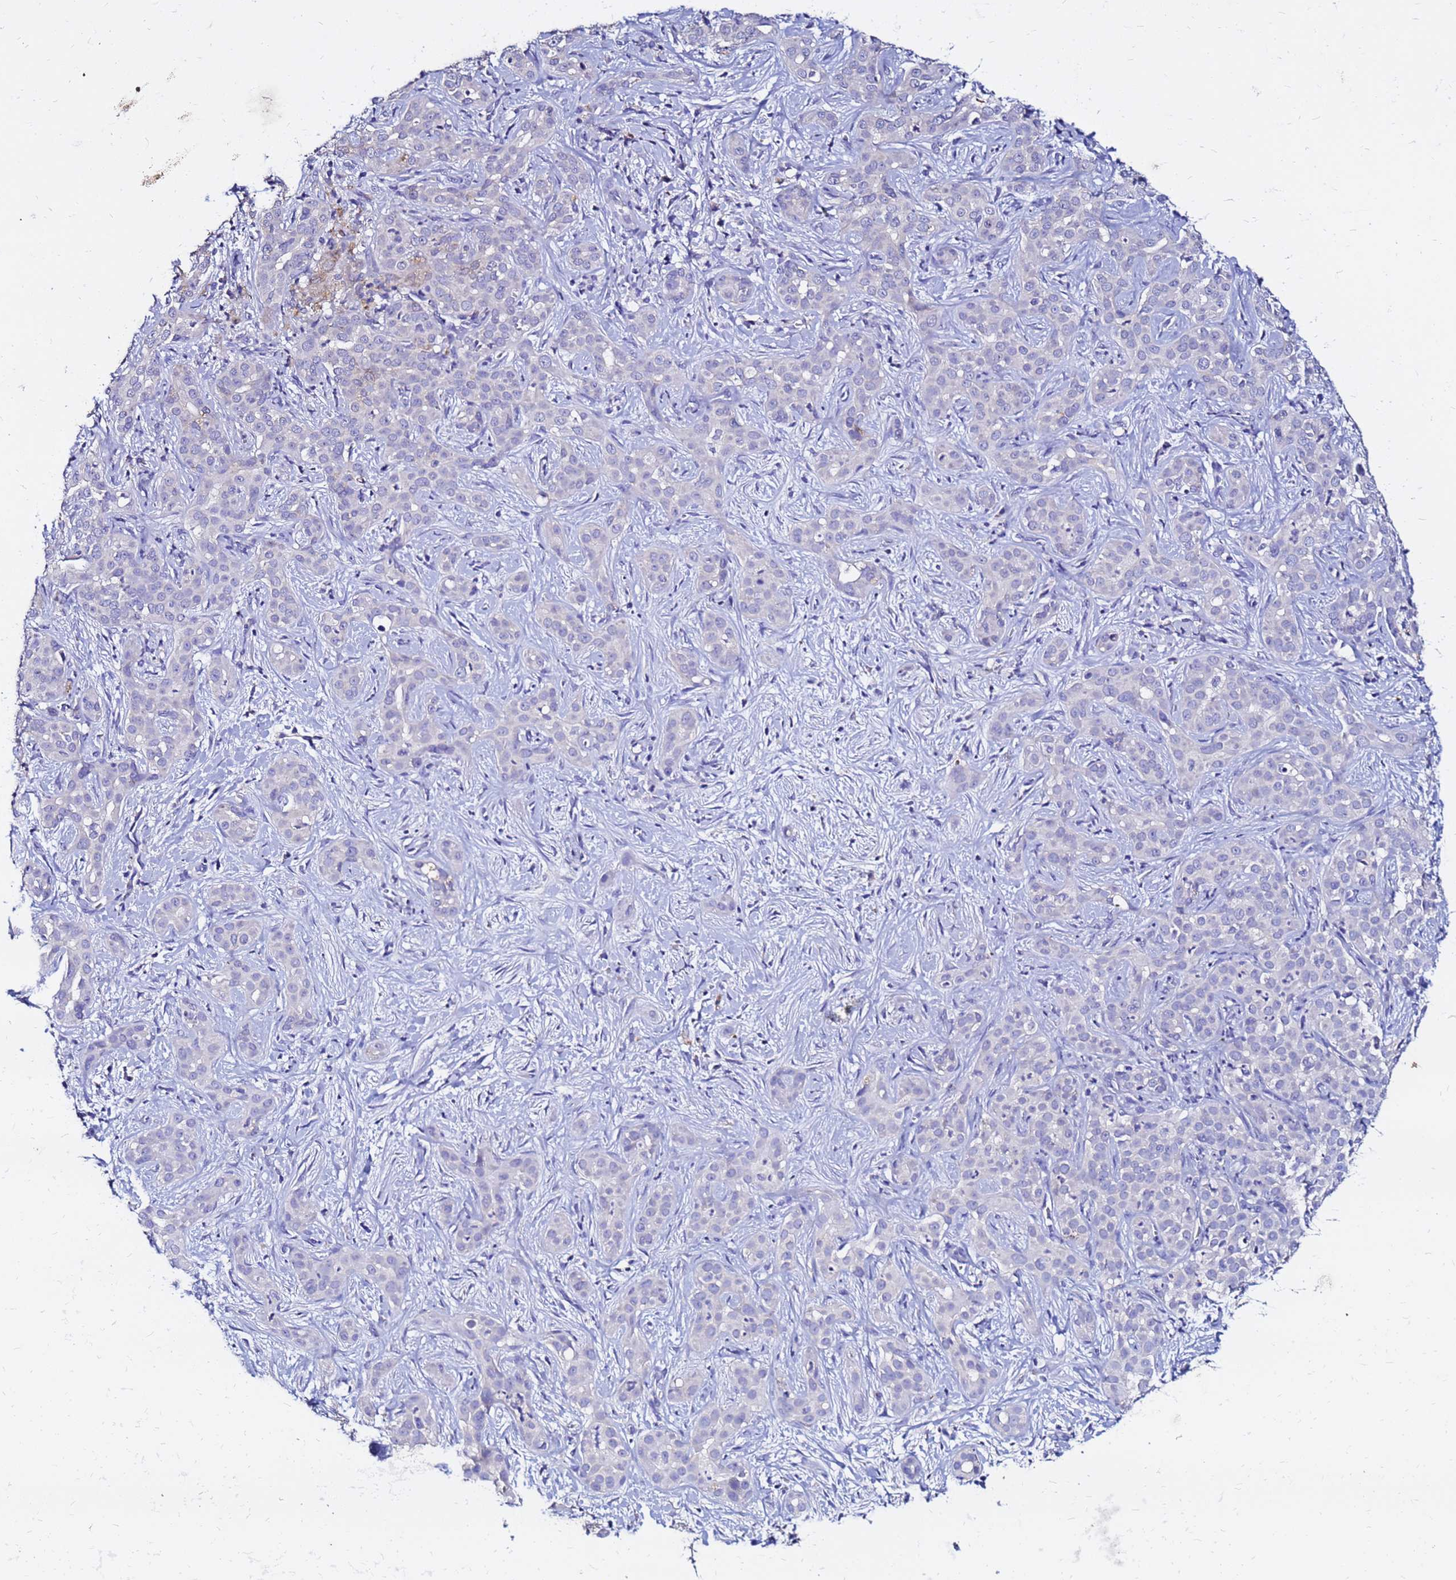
{"staining": {"intensity": "negative", "quantity": "none", "location": "none"}, "tissue": "liver cancer", "cell_type": "Tumor cells", "image_type": "cancer", "snomed": [{"axis": "morphology", "description": "Carcinoma, Hepatocellular, NOS"}, {"axis": "topography", "description": "Liver"}], "caption": "The immunohistochemistry (IHC) histopathology image has no significant expression in tumor cells of liver hepatocellular carcinoma tissue.", "gene": "FAM183A", "patient": {"sex": "female", "age": 43}}